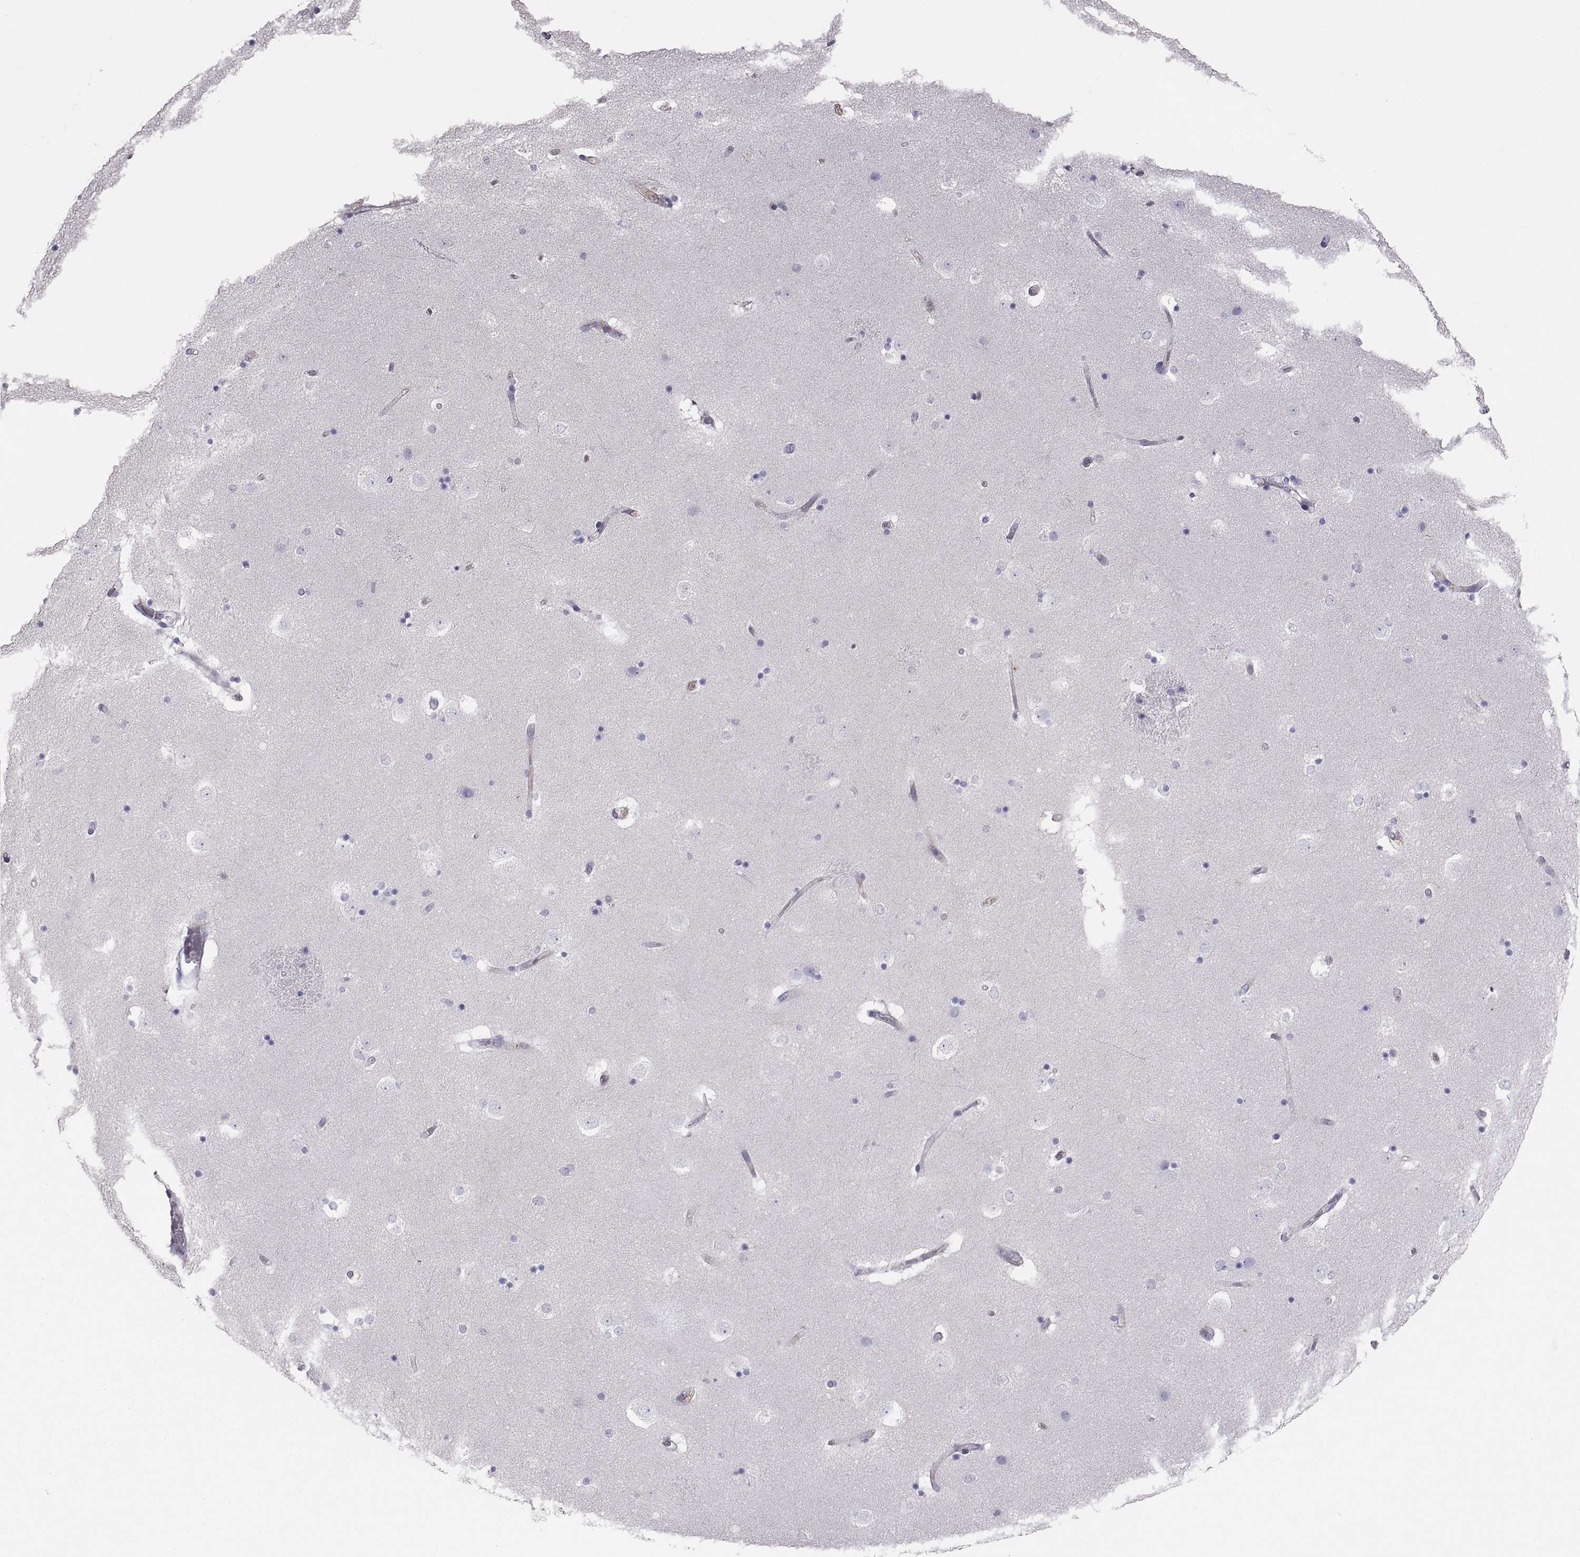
{"staining": {"intensity": "negative", "quantity": "none", "location": "none"}, "tissue": "caudate", "cell_type": "Glial cells", "image_type": "normal", "snomed": [{"axis": "morphology", "description": "Normal tissue, NOS"}, {"axis": "topography", "description": "Lateral ventricle wall"}], "caption": "Caudate was stained to show a protein in brown. There is no significant expression in glial cells. (DAB immunohistochemistry (IHC), high magnification).", "gene": "RALB", "patient": {"sex": "male", "age": 51}}